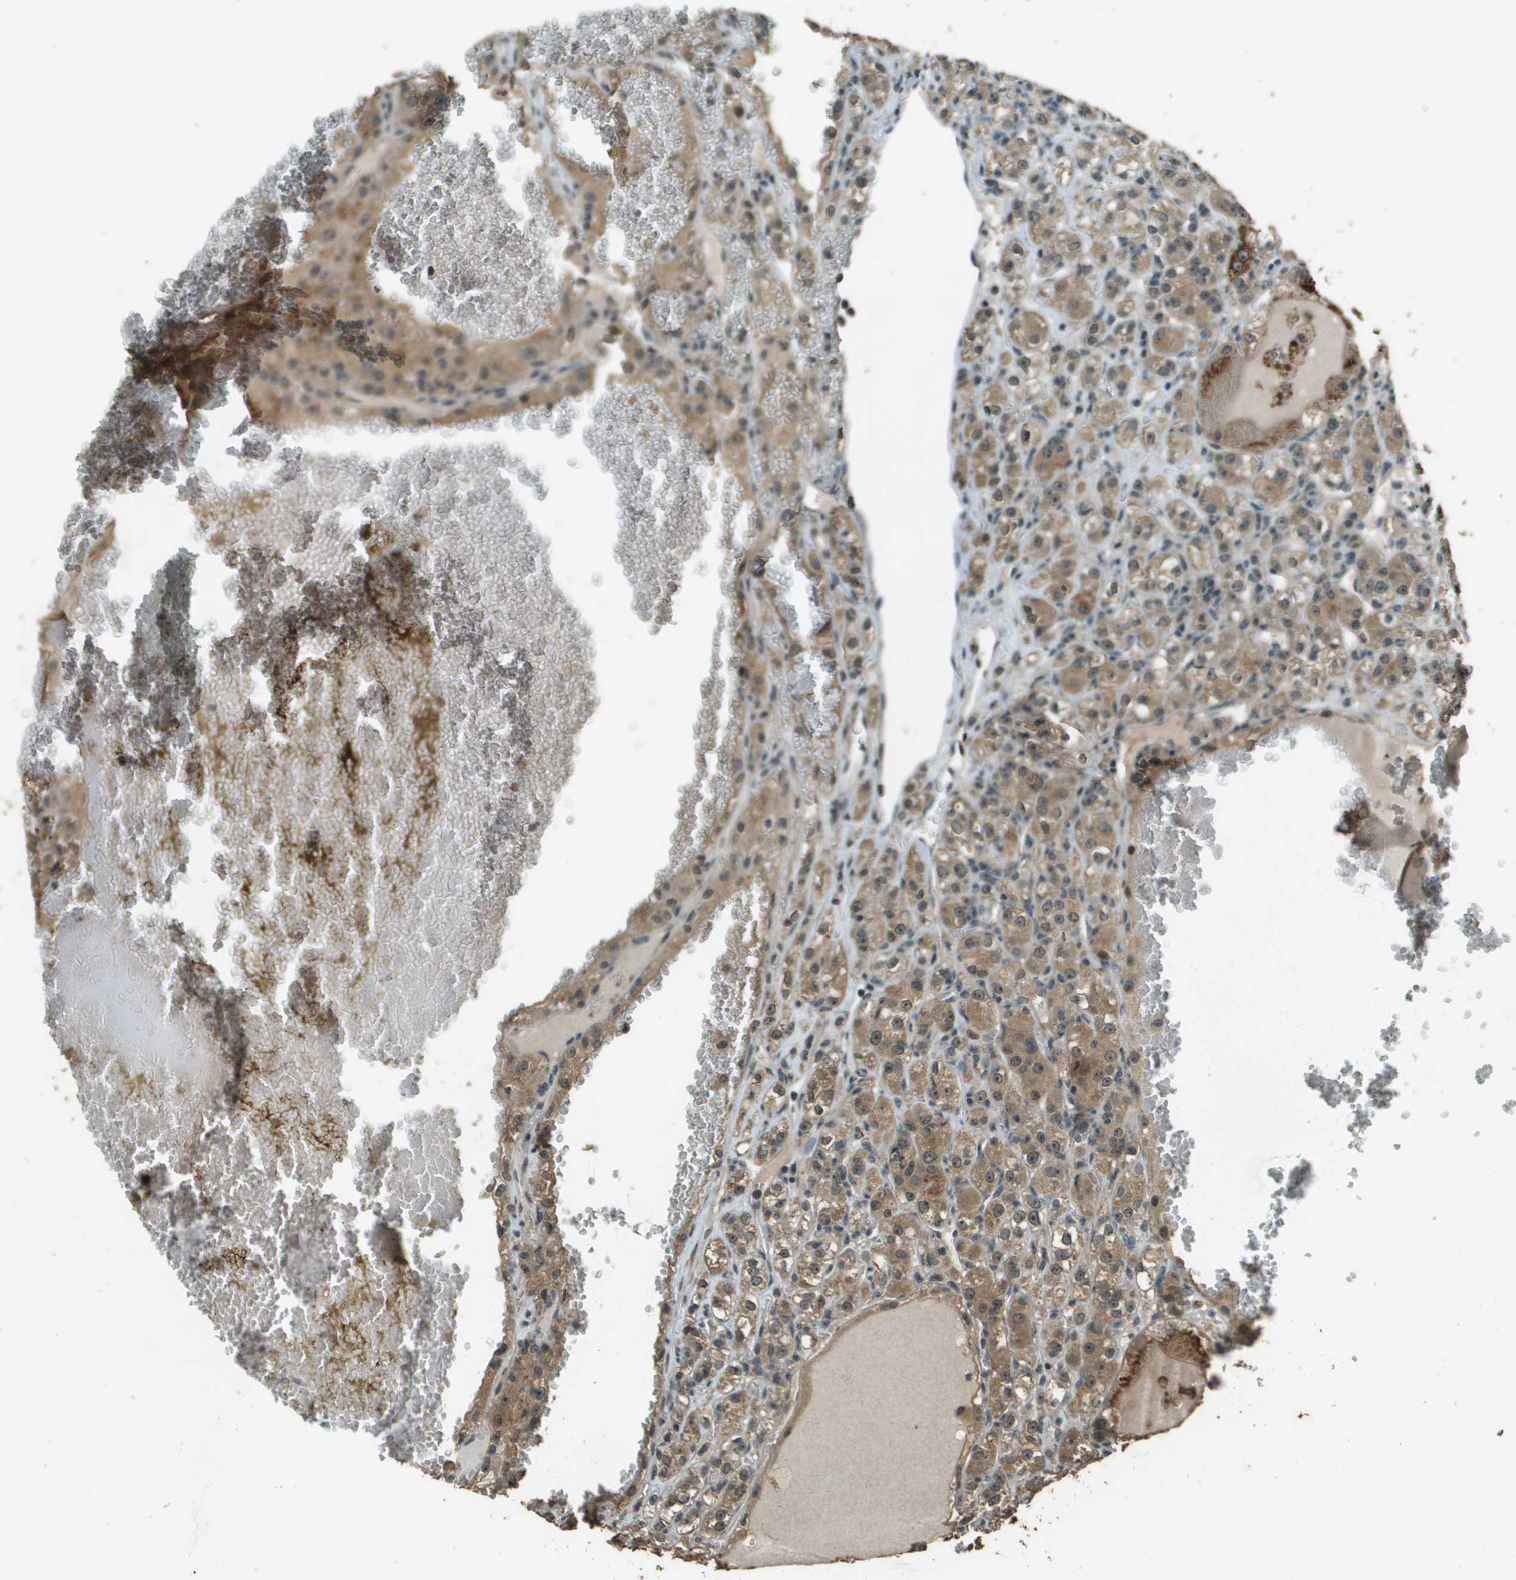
{"staining": {"intensity": "moderate", "quantity": ">75%", "location": "cytoplasmic/membranous"}, "tissue": "renal cancer", "cell_type": "Tumor cells", "image_type": "cancer", "snomed": [{"axis": "morphology", "description": "Normal tissue, NOS"}, {"axis": "morphology", "description": "Adenocarcinoma, NOS"}, {"axis": "topography", "description": "Kidney"}], "caption": "Immunohistochemical staining of human renal cancer displays medium levels of moderate cytoplasmic/membranous expression in approximately >75% of tumor cells.", "gene": "SDC3", "patient": {"sex": "male", "age": 61}}